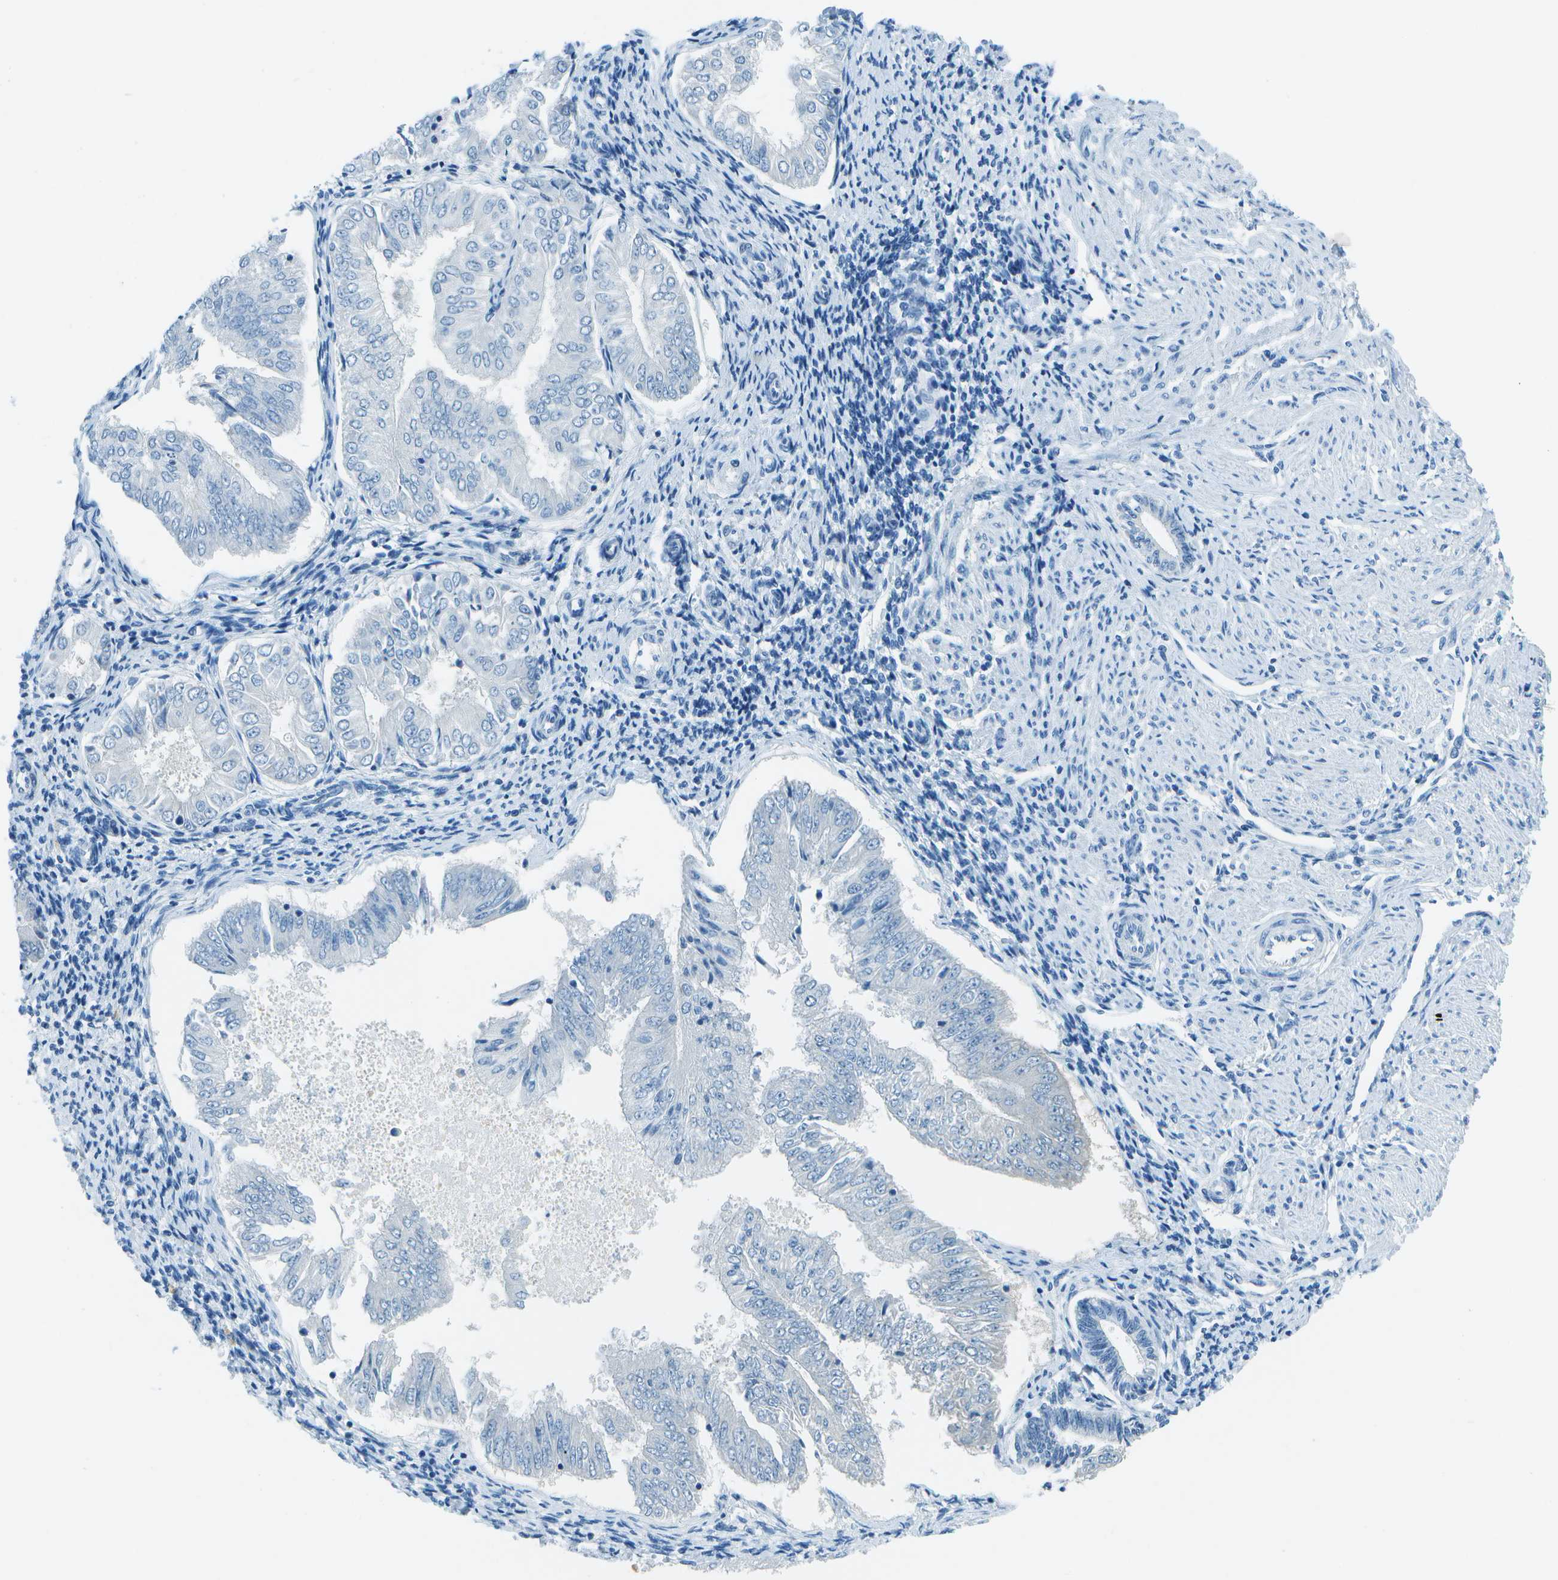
{"staining": {"intensity": "negative", "quantity": "none", "location": "none"}, "tissue": "endometrial cancer", "cell_type": "Tumor cells", "image_type": "cancer", "snomed": [{"axis": "morphology", "description": "Adenocarcinoma, NOS"}, {"axis": "topography", "description": "Endometrium"}], "caption": "Immunohistochemical staining of human adenocarcinoma (endometrial) shows no significant expression in tumor cells.", "gene": "SLC16A10", "patient": {"sex": "female", "age": 53}}